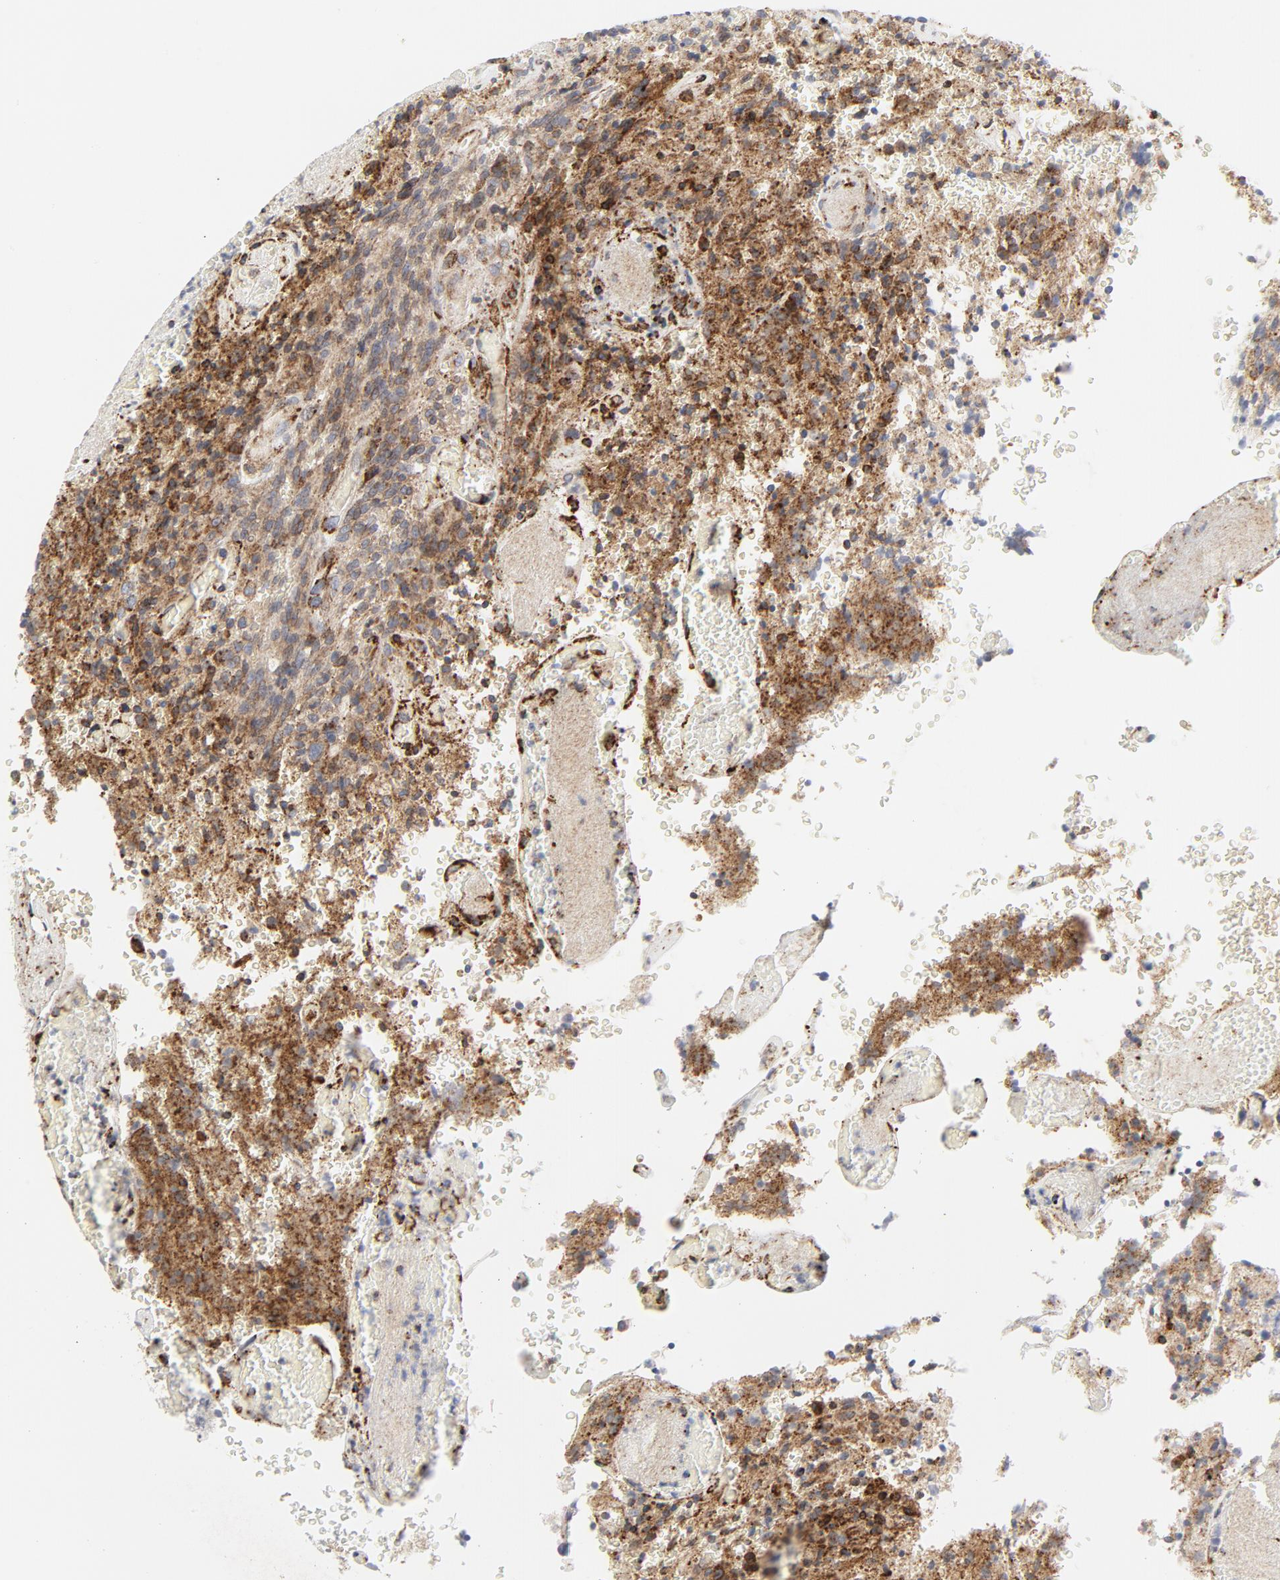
{"staining": {"intensity": "weak", "quantity": ">75%", "location": "cytoplasmic/membranous"}, "tissue": "glioma", "cell_type": "Tumor cells", "image_type": "cancer", "snomed": [{"axis": "morphology", "description": "Normal tissue, NOS"}, {"axis": "morphology", "description": "Glioma, malignant, High grade"}, {"axis": "topography", "description": "Cerebral cortex"}], "caption": "IHC histopathology image of human malignant glioma (high-grade) stained for a protein (brown), which exhibits low levels of weak cytoplasmic/membranous expression in about >75% of tumor cells.", "gene": "LRP6", "patient": {"sex": "male", "age": 56}}